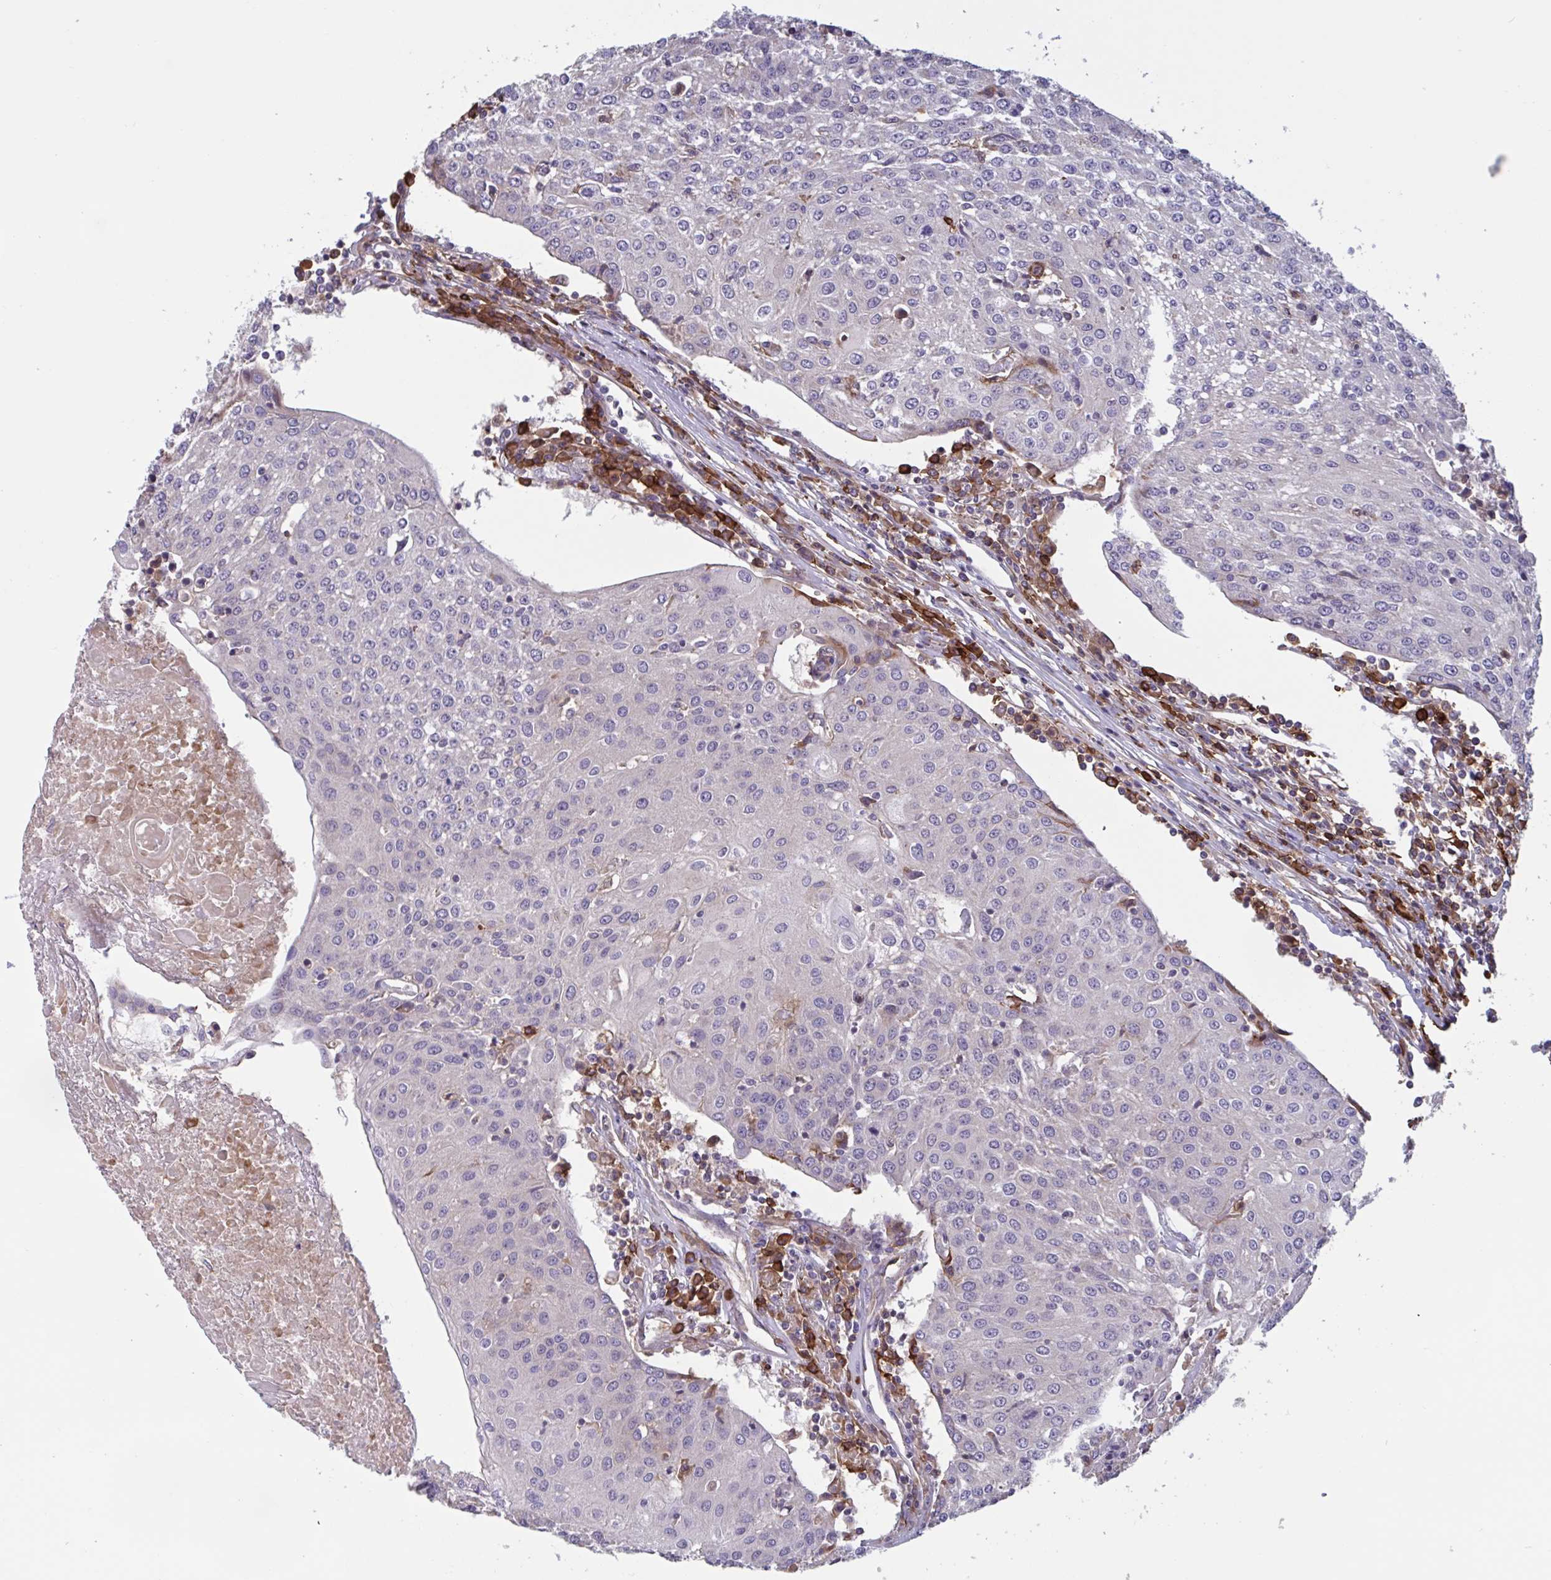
{"staining": {"intensity": "negative", "quantity": "none", "location": "none"}, "tissue": "urothelial cancer", "cell_type": "Tumor cells", "image_type": "cancer", "snomed": [{"axis": "morphology", "description": "Urothelial carcinoma, High grade"}, {"axis": "topography", "description": "Urinary bladder"}], "caption": "A micrograph of urothelial cancer stained for a protein exhibits no brown staining in tumor cells.", "gene": "CD1E", "patient": {"sex": "female", "age": 85}}